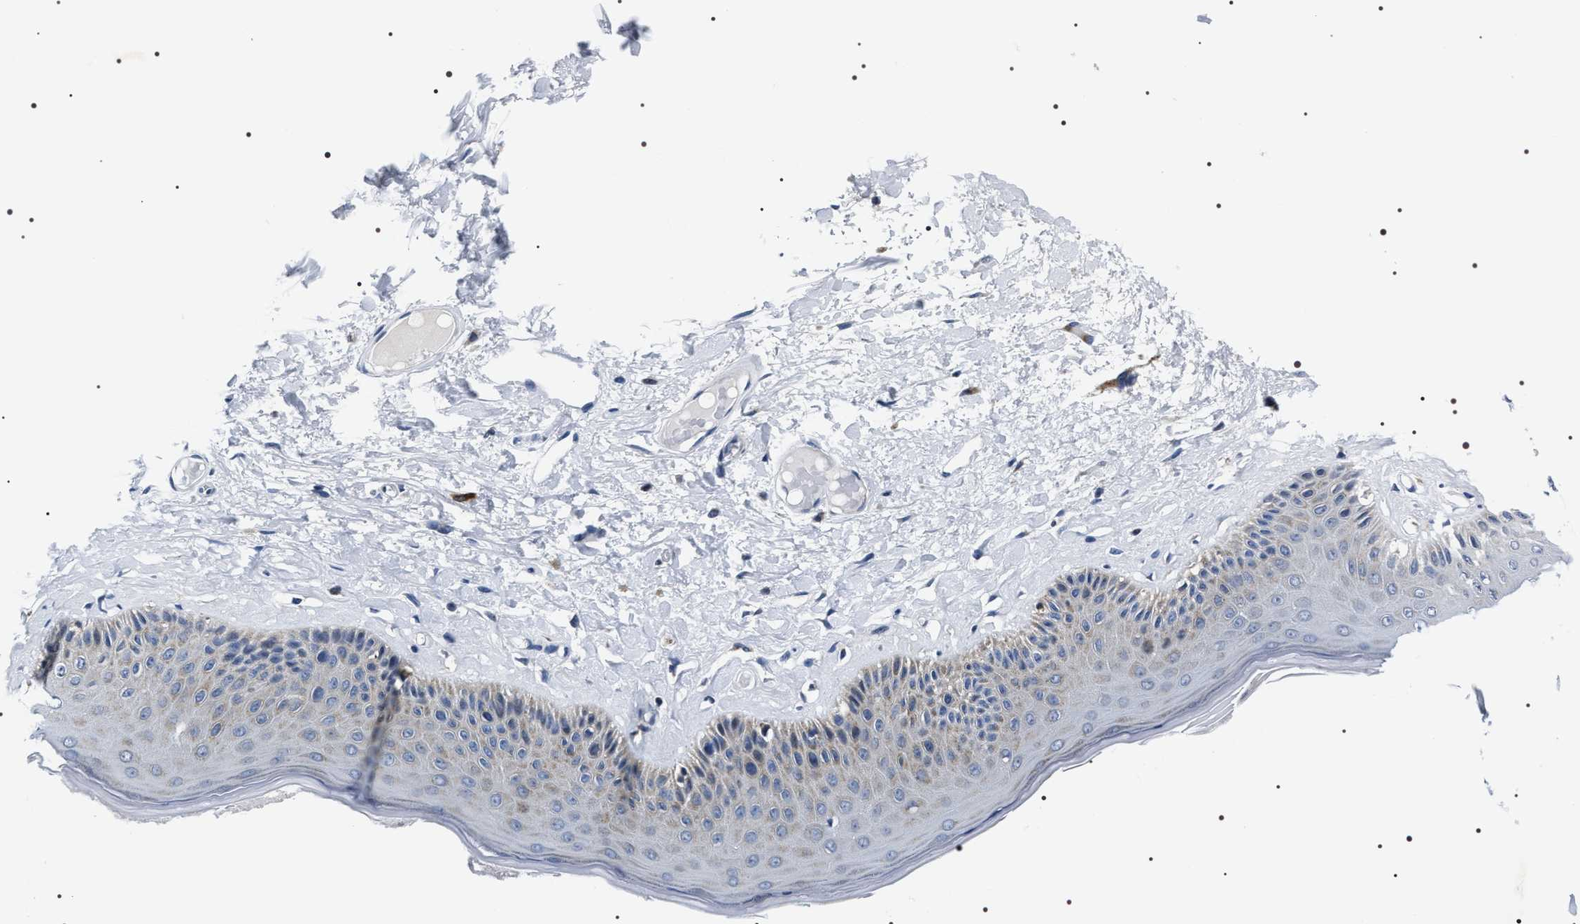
{"staining": {"intensity": "moderate", "quantity": "25%-75%", "location": "cytoplasmic/membranous"}, "tissue": "skin", "cell_type": "Epidermal cells", "image_type": "normal", "snomed": [{"axis": "morphology", "description": "Normal tissue, NOS"}, {"axis": "topography", "description": "Vulva"}], "caption": "Normal skin was stained to show a protein in brown. There is medium levels of moderate cytoplasmic/membranous staining in about 25%-75% of epidermal cells. (DAB (3,3'-diaminobenzidine) IHC, brown staining for protein, blue staining for nuclei).", "gene": "NTMT1", "patient": {"sex": "female", "age": 73}}